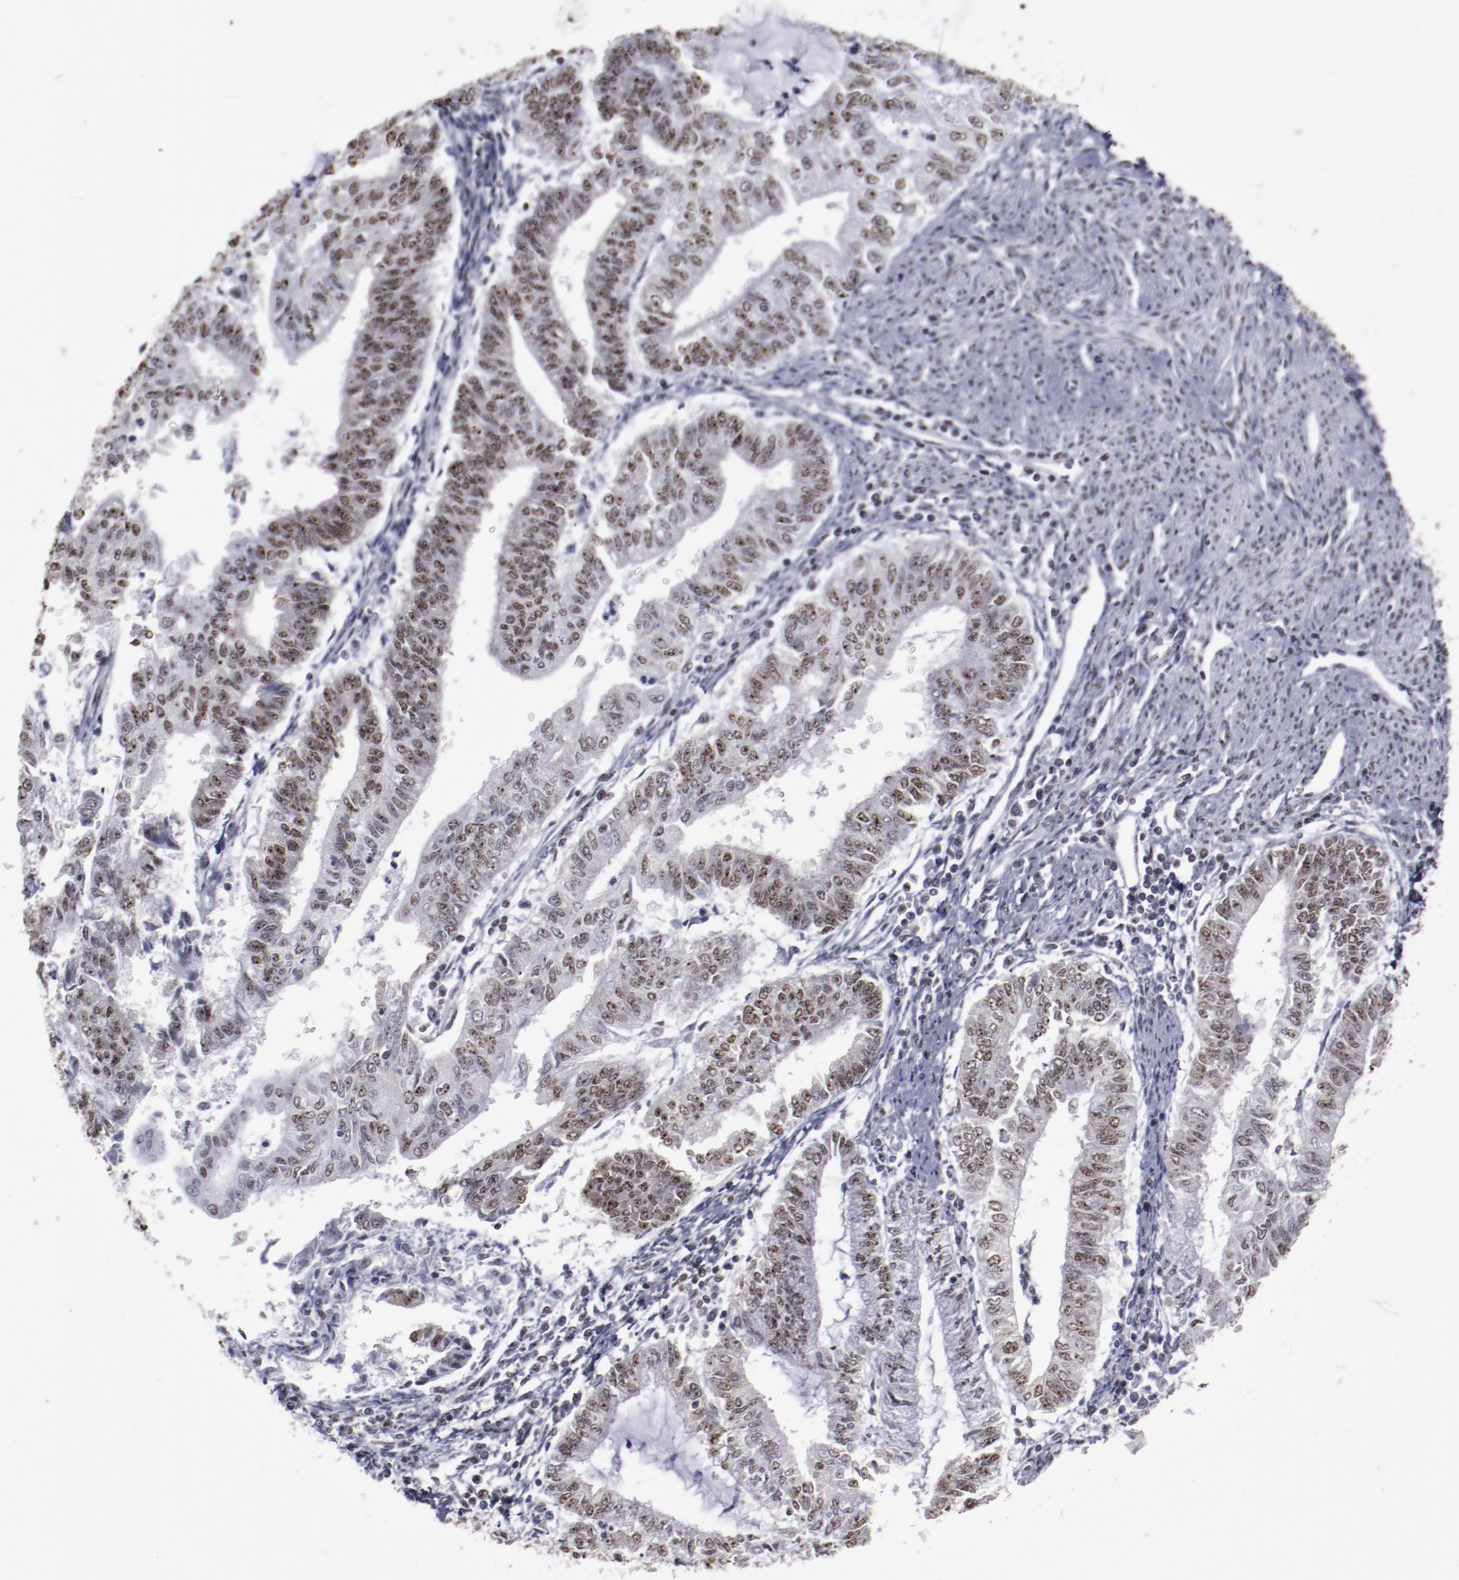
{"staining": {"intensity": "moderate", "quantity": ">75%", "location": "nuclear"}, "tissue": "endometrial cancer", "cell_type": "Tumor cells", "image_type": "cancer", "snomed": [{"axis": "morphology", "description": "Adenocarcinoma, NOS"}, {"axis": "topography", "description": "Endometrium"}], "caption": "Endometrial cancer (adenocarcinoma) stained for a protein demonstrates moderate nuclear positivity in tumor cells.", "gene": "HNRNPA2B1", "patient": {"sex": "female", "age": 66}}